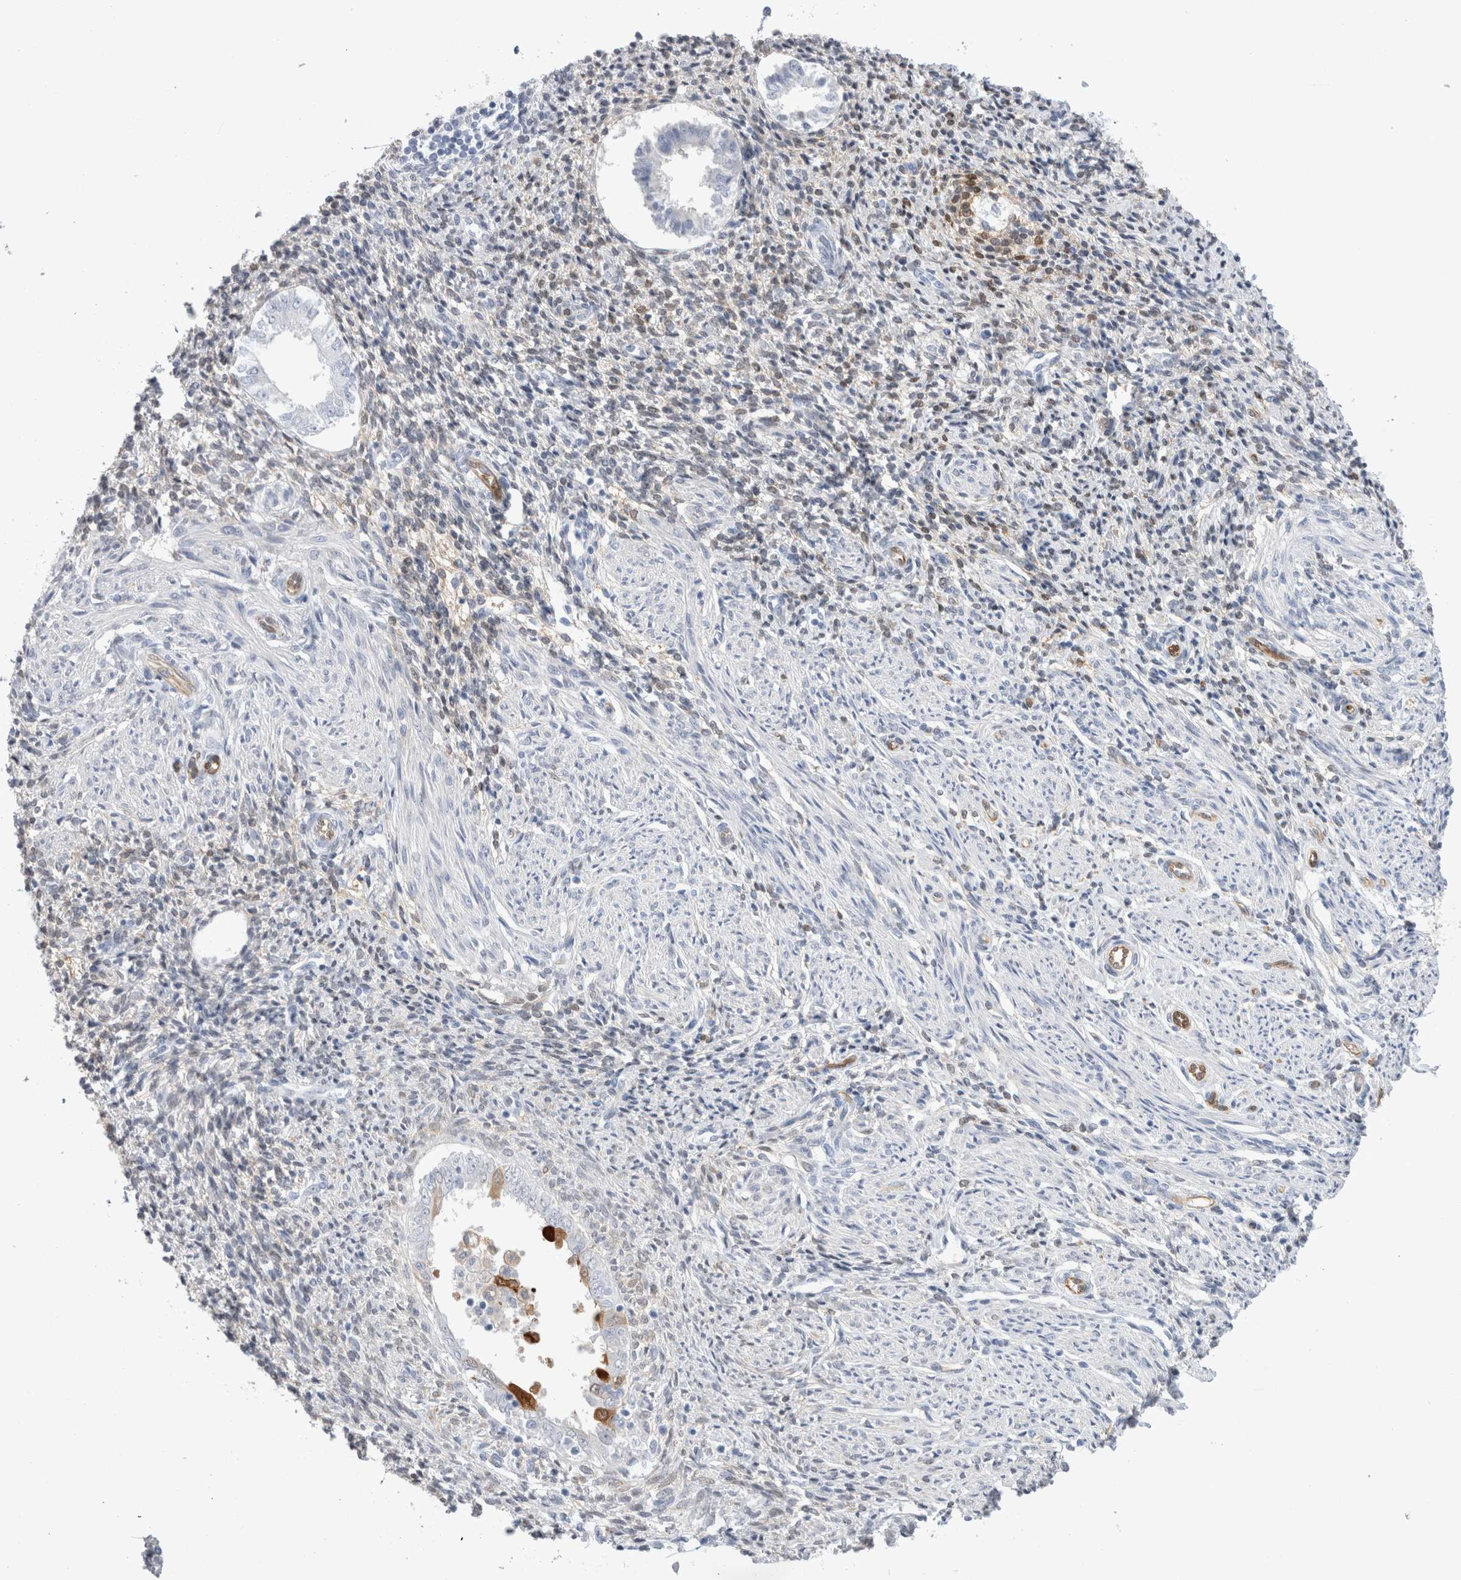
{"staining": {"intensity": "weak", "quantity": "<25%", "location": "nuclear"}, "tissue": "endometrium", "cell_type": "Cells in endometrial stroma", "image_type": "normal", "snomed": [{"axis": "morphology", "description": "Normal tissue, NOS"}, {"axis": "topography", "description": "Endometrium"}], "caption": "Immunohistochemistry of unremarkable human endometrium exhibits no expression in cells in endometrial stroma.", "gene": "NAPEPLD", "patient": {"sex": "female", "age": 66}}